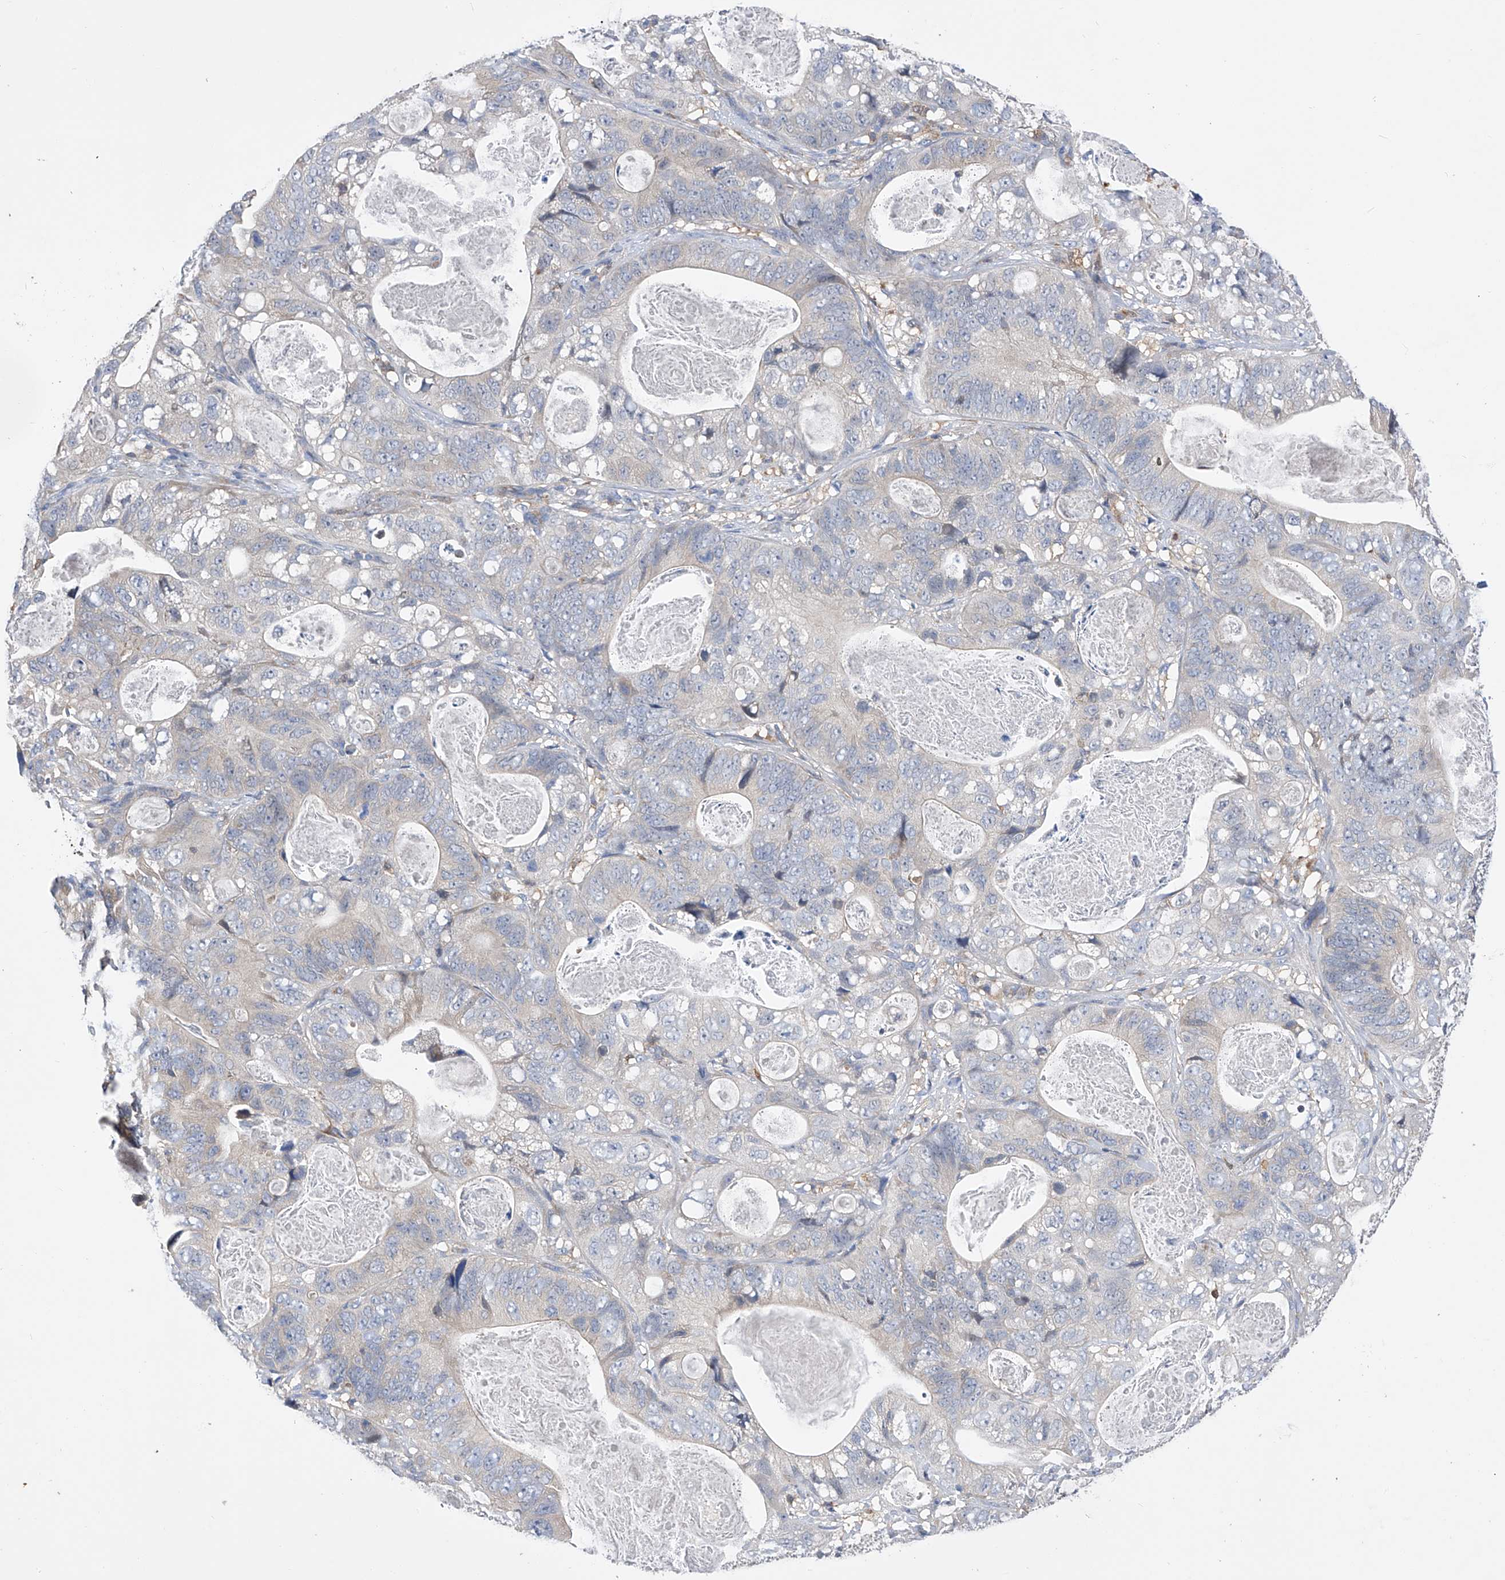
{"staining": {"intensity": "negative", "quantity": "none", "location": "none"}, "tissue": "stomach cancer", "cell_type": "Tumor cells", "image_type": "cancer", "snomed": [{"axis": "morphology", "description": "Normal tissue, NOS"}, {"axis": "morphology", "description": "Adenocarcinoma, NOS"}, {"axis": "topography", "description": "Stomach"}], "caption": "The IHC photomicrograph has no significant expression in tumor cells of adenocarcinoma (stomach) tissue.", "gene": "SPATA20", "patient": {"sex": "female", "age": 89}}